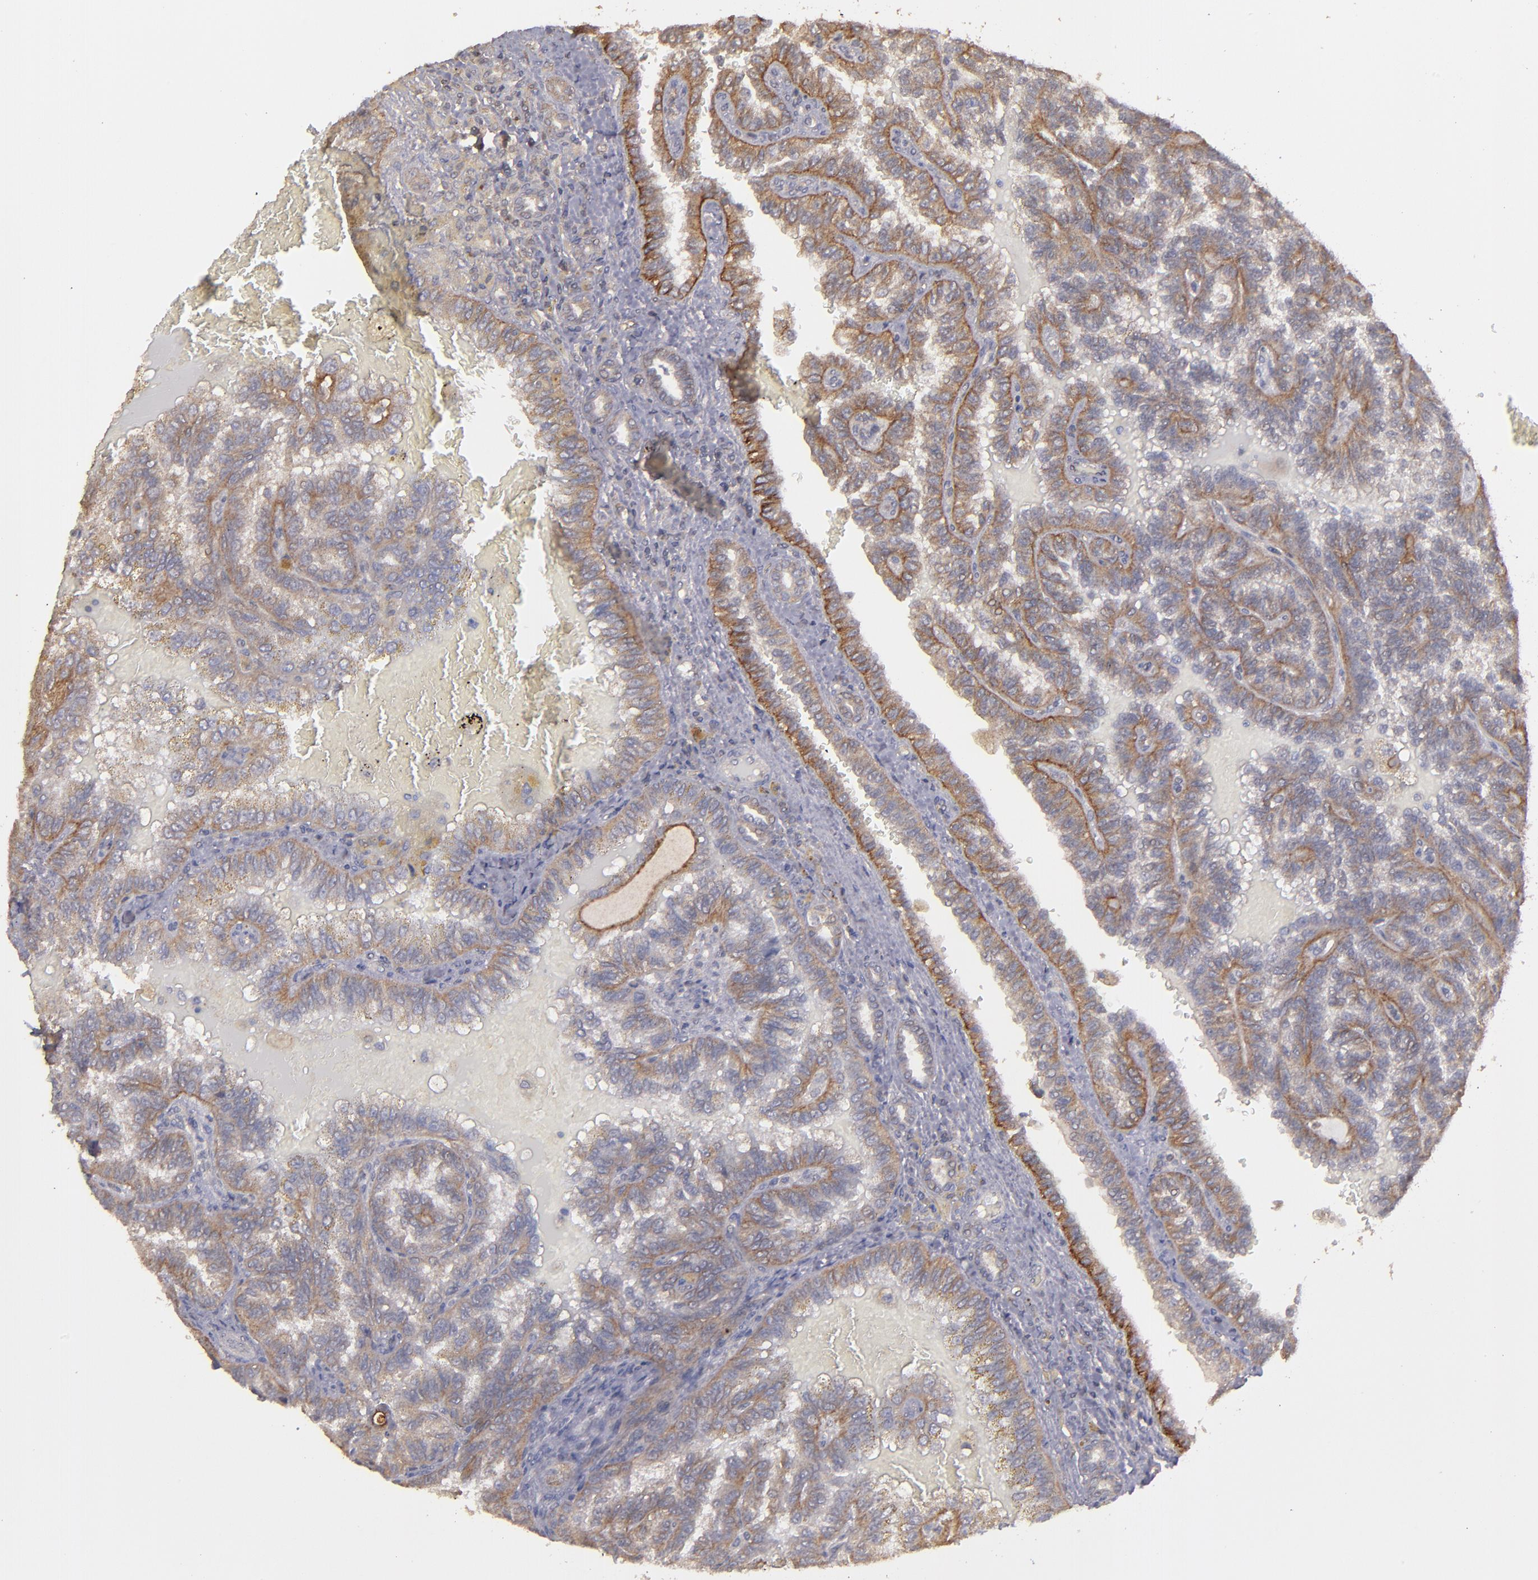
{"staining": {"intensity": "strong", "quantity": "25%-75%", "location": "cytoplasmic/membranous"}, "tissue": "renal cancer", "cell_type": "Tumor cells", "image_type": "cancer", "snomed": [{"axis": "morphology", "description": "Inflammation, NOS"}, {"axis": "morphology", "description": "Adenocarcinoma, NOS"}, {"axis": "topography", "description": "Kidney"}], "caption": "Renal cancer (adenocarcinoma) tissue reveals strong cytoplasmic/membranous positivity in approximately 25%-75% of tumor cells", "gene": "FAT1", "patient": {"sex": "male", "age": 68}}